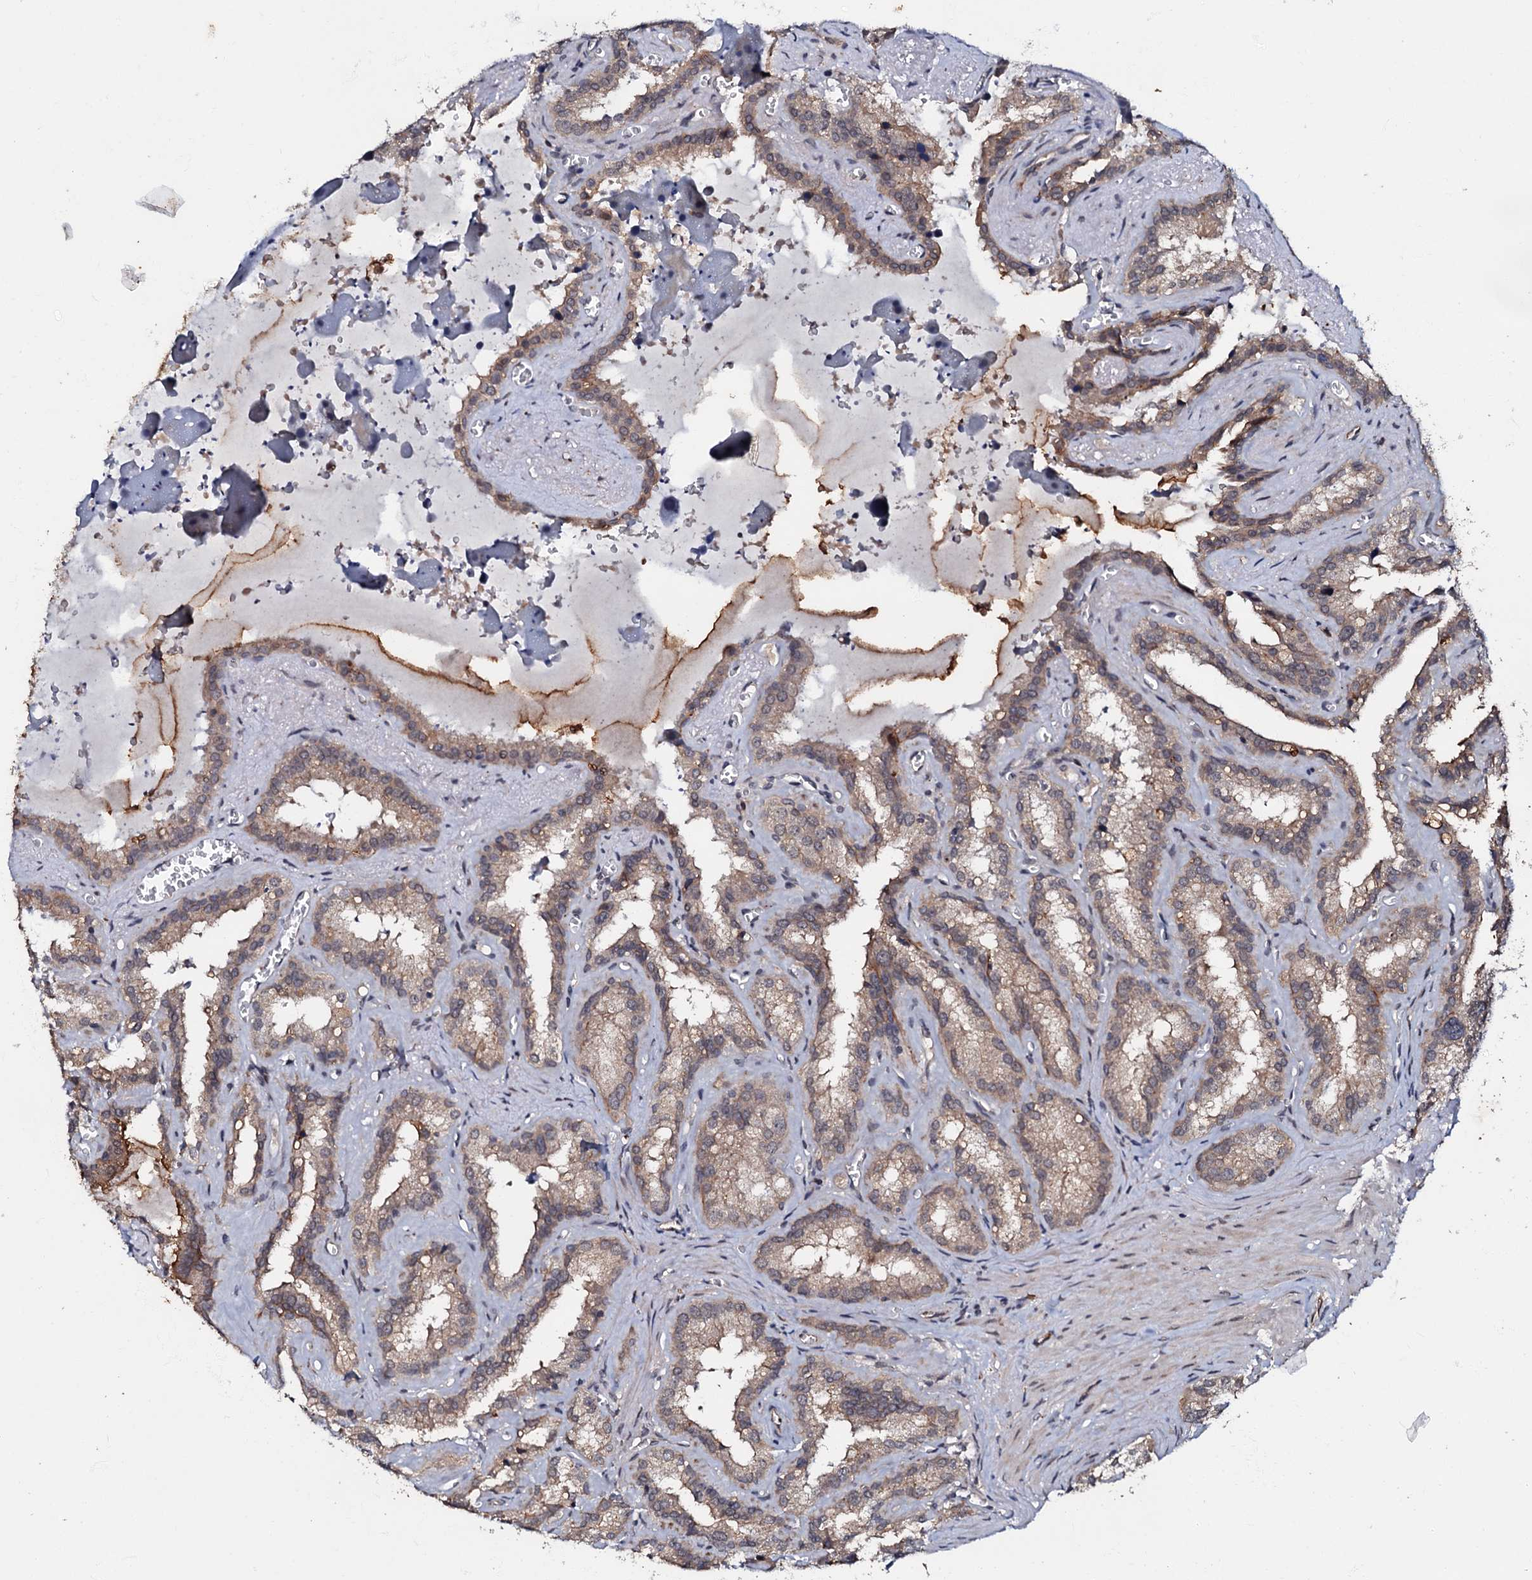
{"staining": {"intensity": "moderate", "quantity": "<25%", "location": "cytoplasmic/membranous"}, "tissue": "seminal vesicle", "cell_type": "Glandular cells", "image_type": "normal", "snomed": [{"axis": "morphology", "description": "Normal tissue, NOS"}, {"axis": "topography", "description": "Prostate"}, {"axis": "topography", "description": "Seminal veicle"}], "caption": "Protein staining by immunohistochemistry (IHC) shows moderate cytoplasmic/membranous staining in about <25% of glandular cells in unremarkable seminal vesicle.", "gene": "MANSC4", "patient": {"sex": "male", "age": 59}}